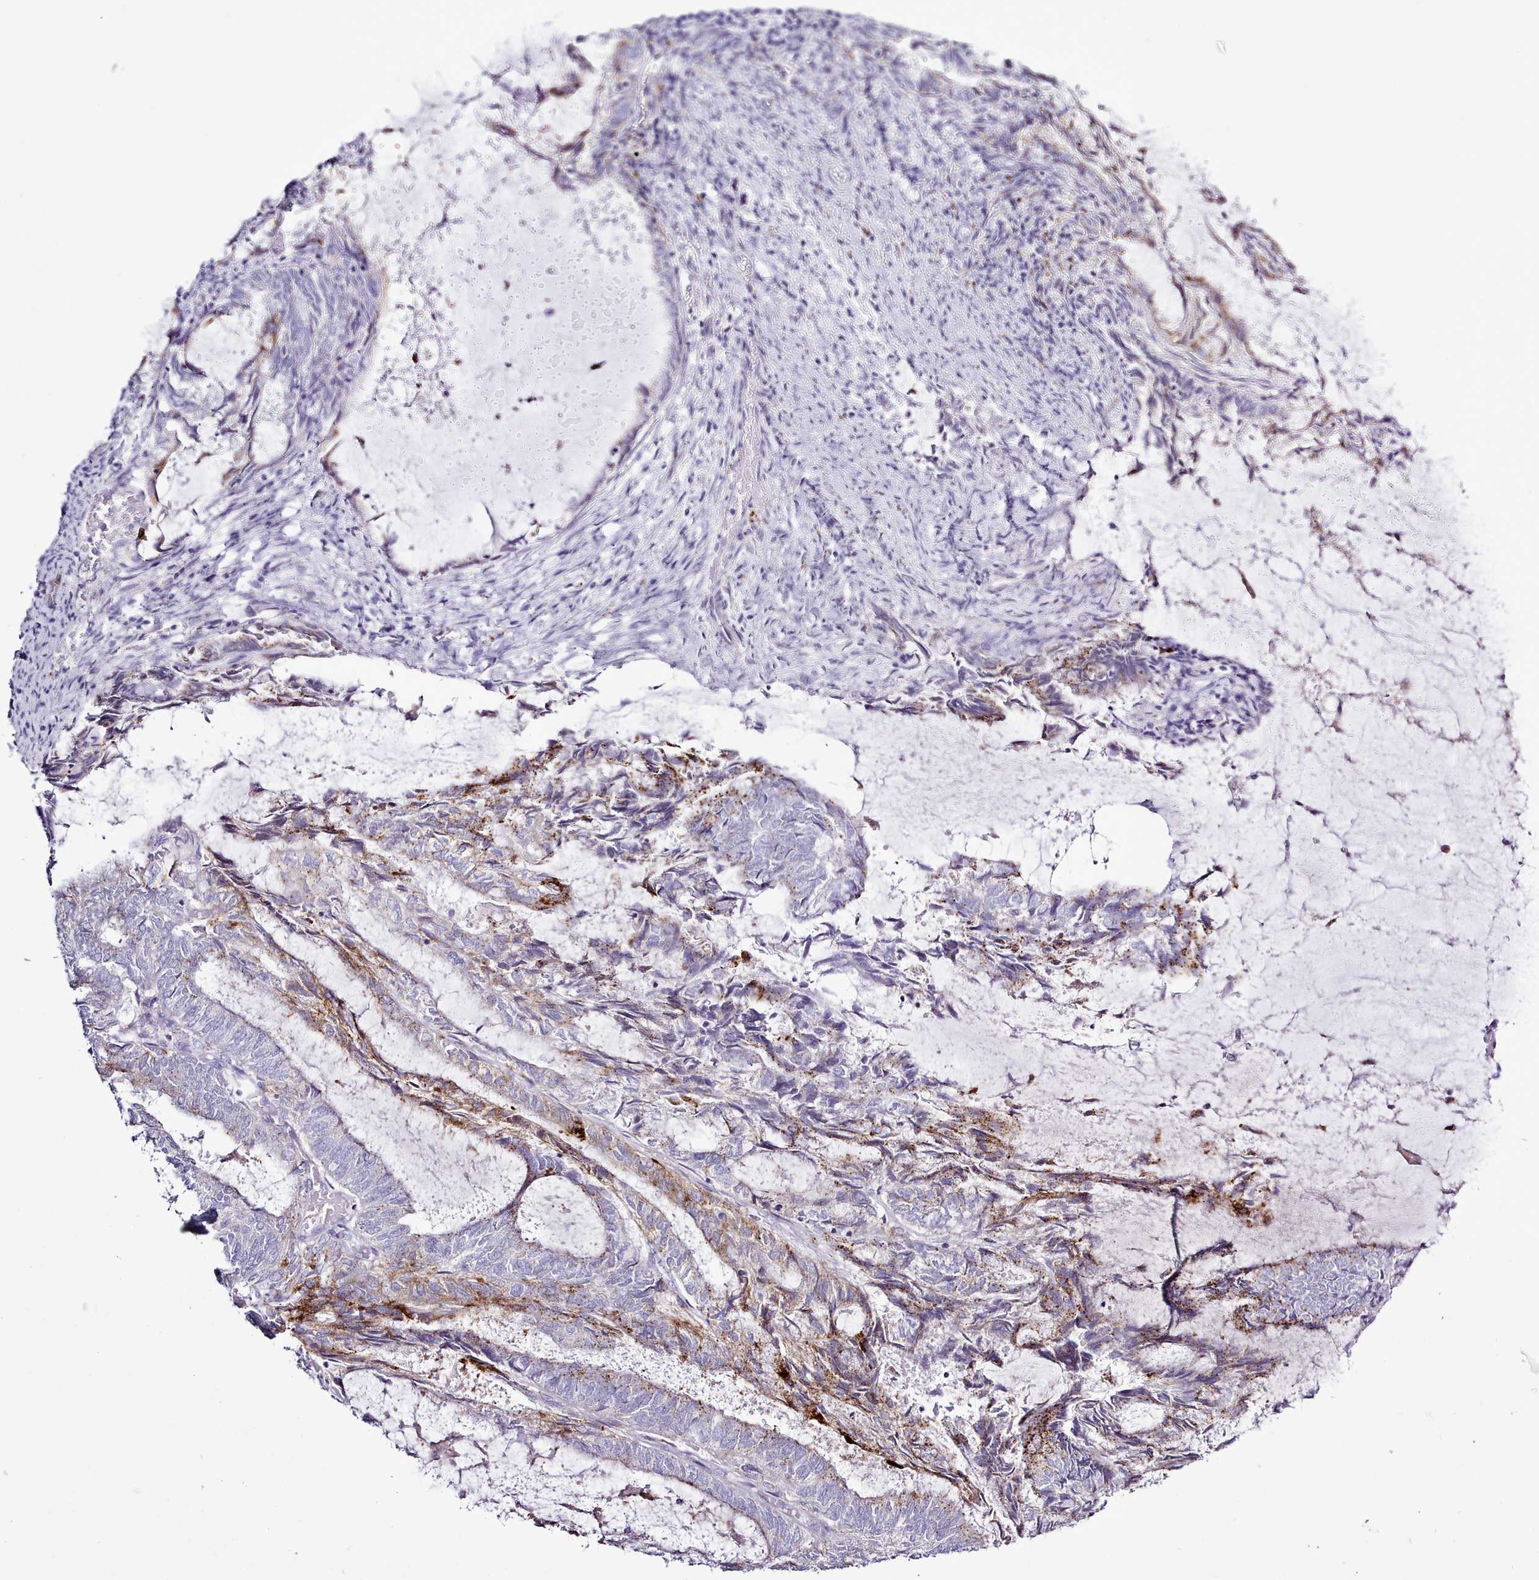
{"staining": {"intensity": "moderate", "quantity": "<25%", "location": "cytoplasmic/membranous"}, "tissue": "endometrial cancer", "cell_type": "Tumor cells", "image_type": "cancer", "snomed": [{"axis": "morphology", "description": "Adenocarcinoma, NOS"}, {"axis": "topography", "description": "Endometrium"}], "caption": "Immunohistochemical staining of endometrial cancer reveals moderate cytoplasmic/membranous protein positivity in approximately <25% of tumor cells.", "gene": "SRD5A1", "patient": {"sex": "female", "age": 80}}